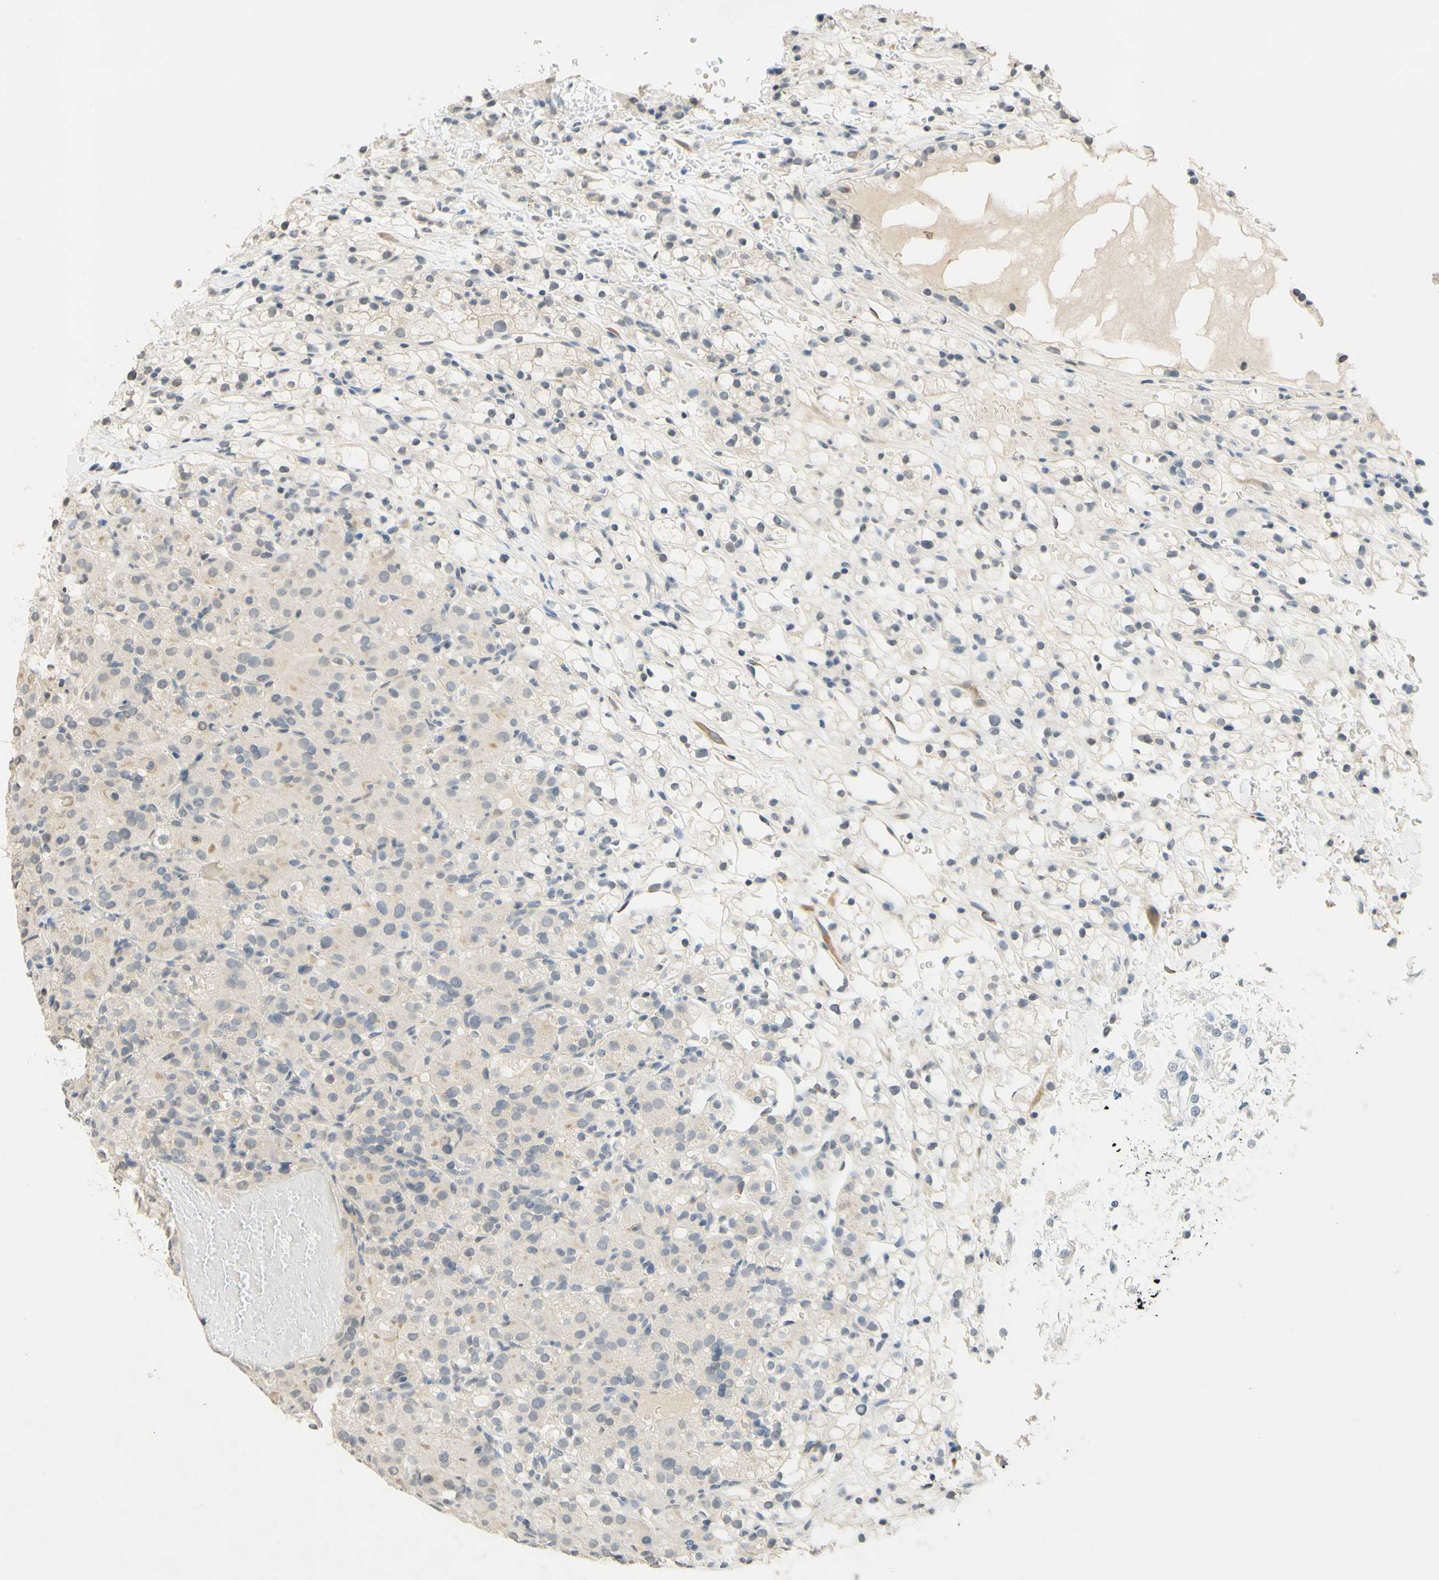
{"staining": {"intensity": "weak", "quantity": "25%-75%", "location": "cytoplasmic/membranous"}, "tissue": "renal cancer", "cell_type": "Tumor cells", "image_type": "cancer", "snomed": [{"axis": "morphology", "description": "Adenocarcinoma, NOS"}, {"axis": "topography", "description": "Kidney"}], "caption": "Adenocarcinoma (renal) was stained to show a protein in brown. There is low levels of weak cytoplasmic/membranous expression in approximately 25%-75% of tumor cells.", "gene": "MAG", "patient": {"sex": "male", "age": 61}}